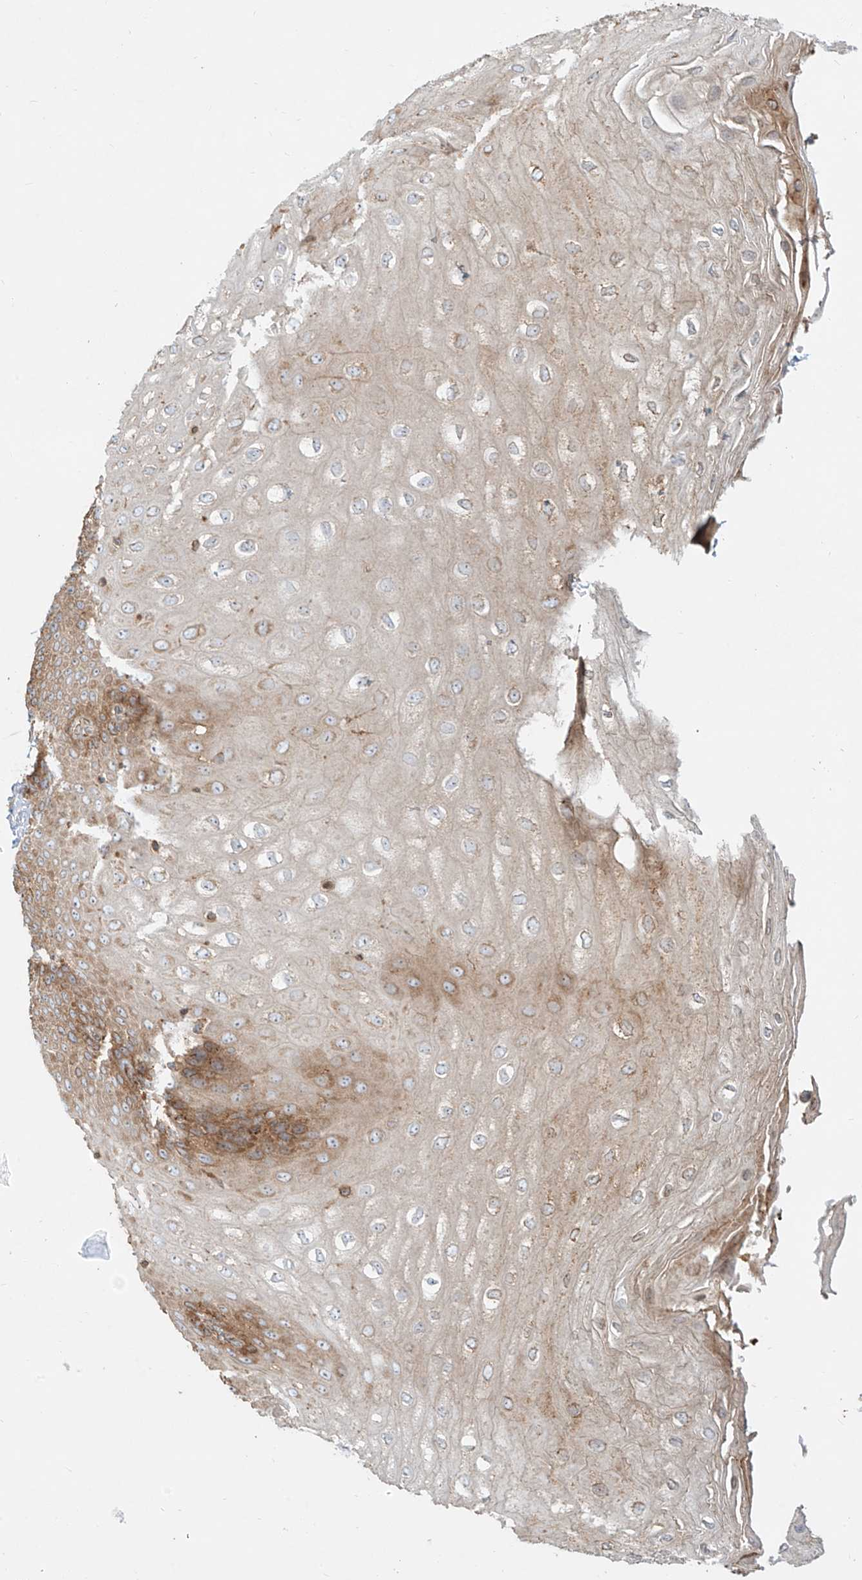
{"staining": {"intensity": "moderate", "quantity": ">75%", "location": "cytoplasmic/membranous"}, "tissue": "esophagus", "cell_type": "Squamous epithelial cells", "image_type": "normal", "snomed": [{"axis": "morphology", "description": "Normal tissue, NOS"}, {"axis": "topography", "description": "Esophagus"}], "caption": "Protein staining of unremarkable esophagus demonstrates moderate cytoplasmic/membranous staining in about >75% of squamous epithelial cells. (DAB IHC, brown staining for protein, blue staining for nuclei).", "gene": "SNX9", "patient": {"sex": "male", "age": 60}}